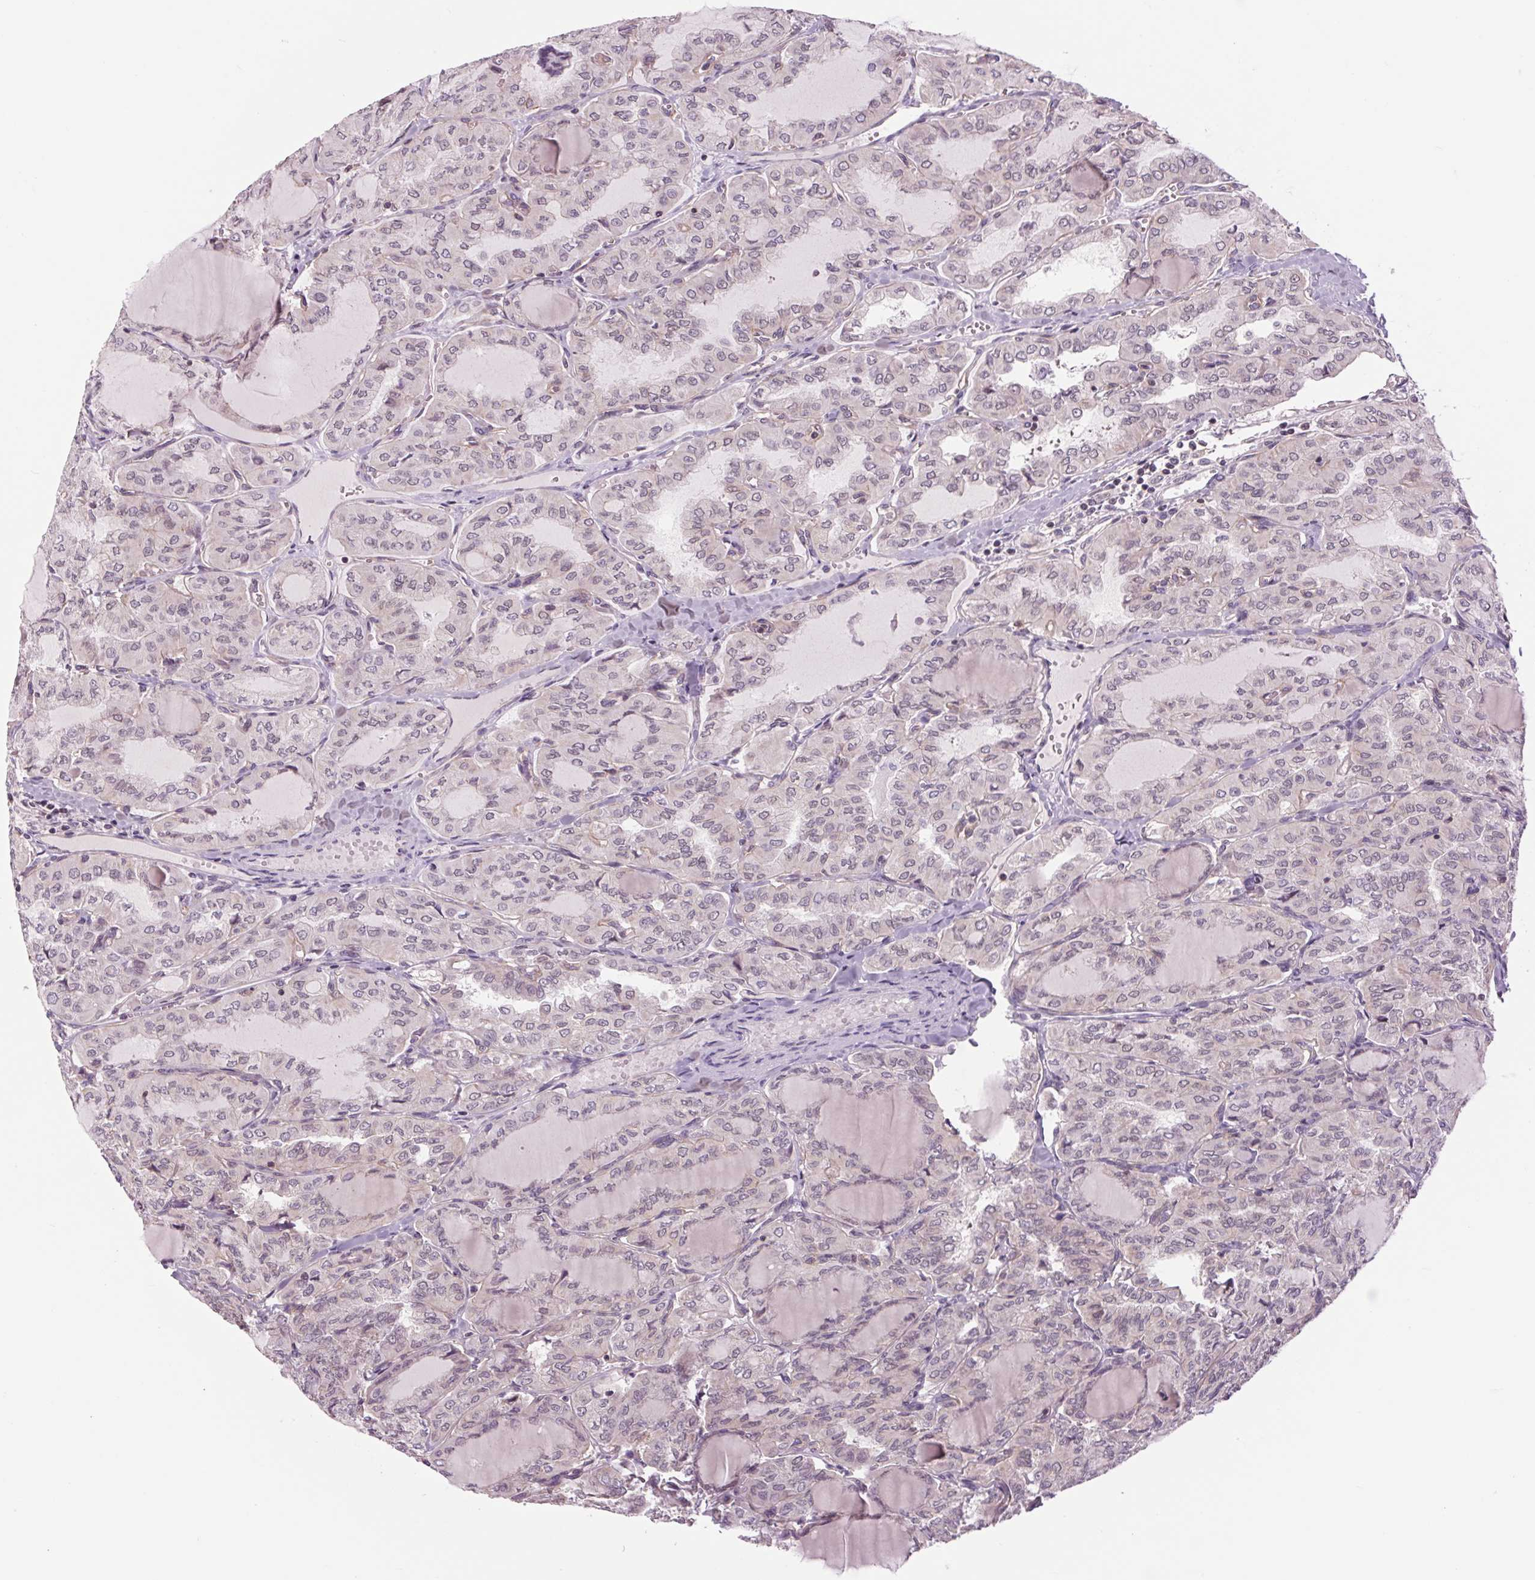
{"staining": {"intensity": "weak", "quantity": "<25%", "location": "cytoplasmic/membranous,nuclear"}, "tissue": "thyroid cancer", "cell_type": "Tumor cells", "image_type": "cancer", "snomed": [{"axis": "morphology", "description": "Papillary adenocarcinoma, NOS"}, {"axis": "topography", "description": "Thyroid gland"}], "caption": "A micrograph of human thyroid cancer (papillary adenocarcinoma) is negative for staining in tumor cells.", "gene": "SH3RF2", "patient": {"sex": "male", "age": 20}}